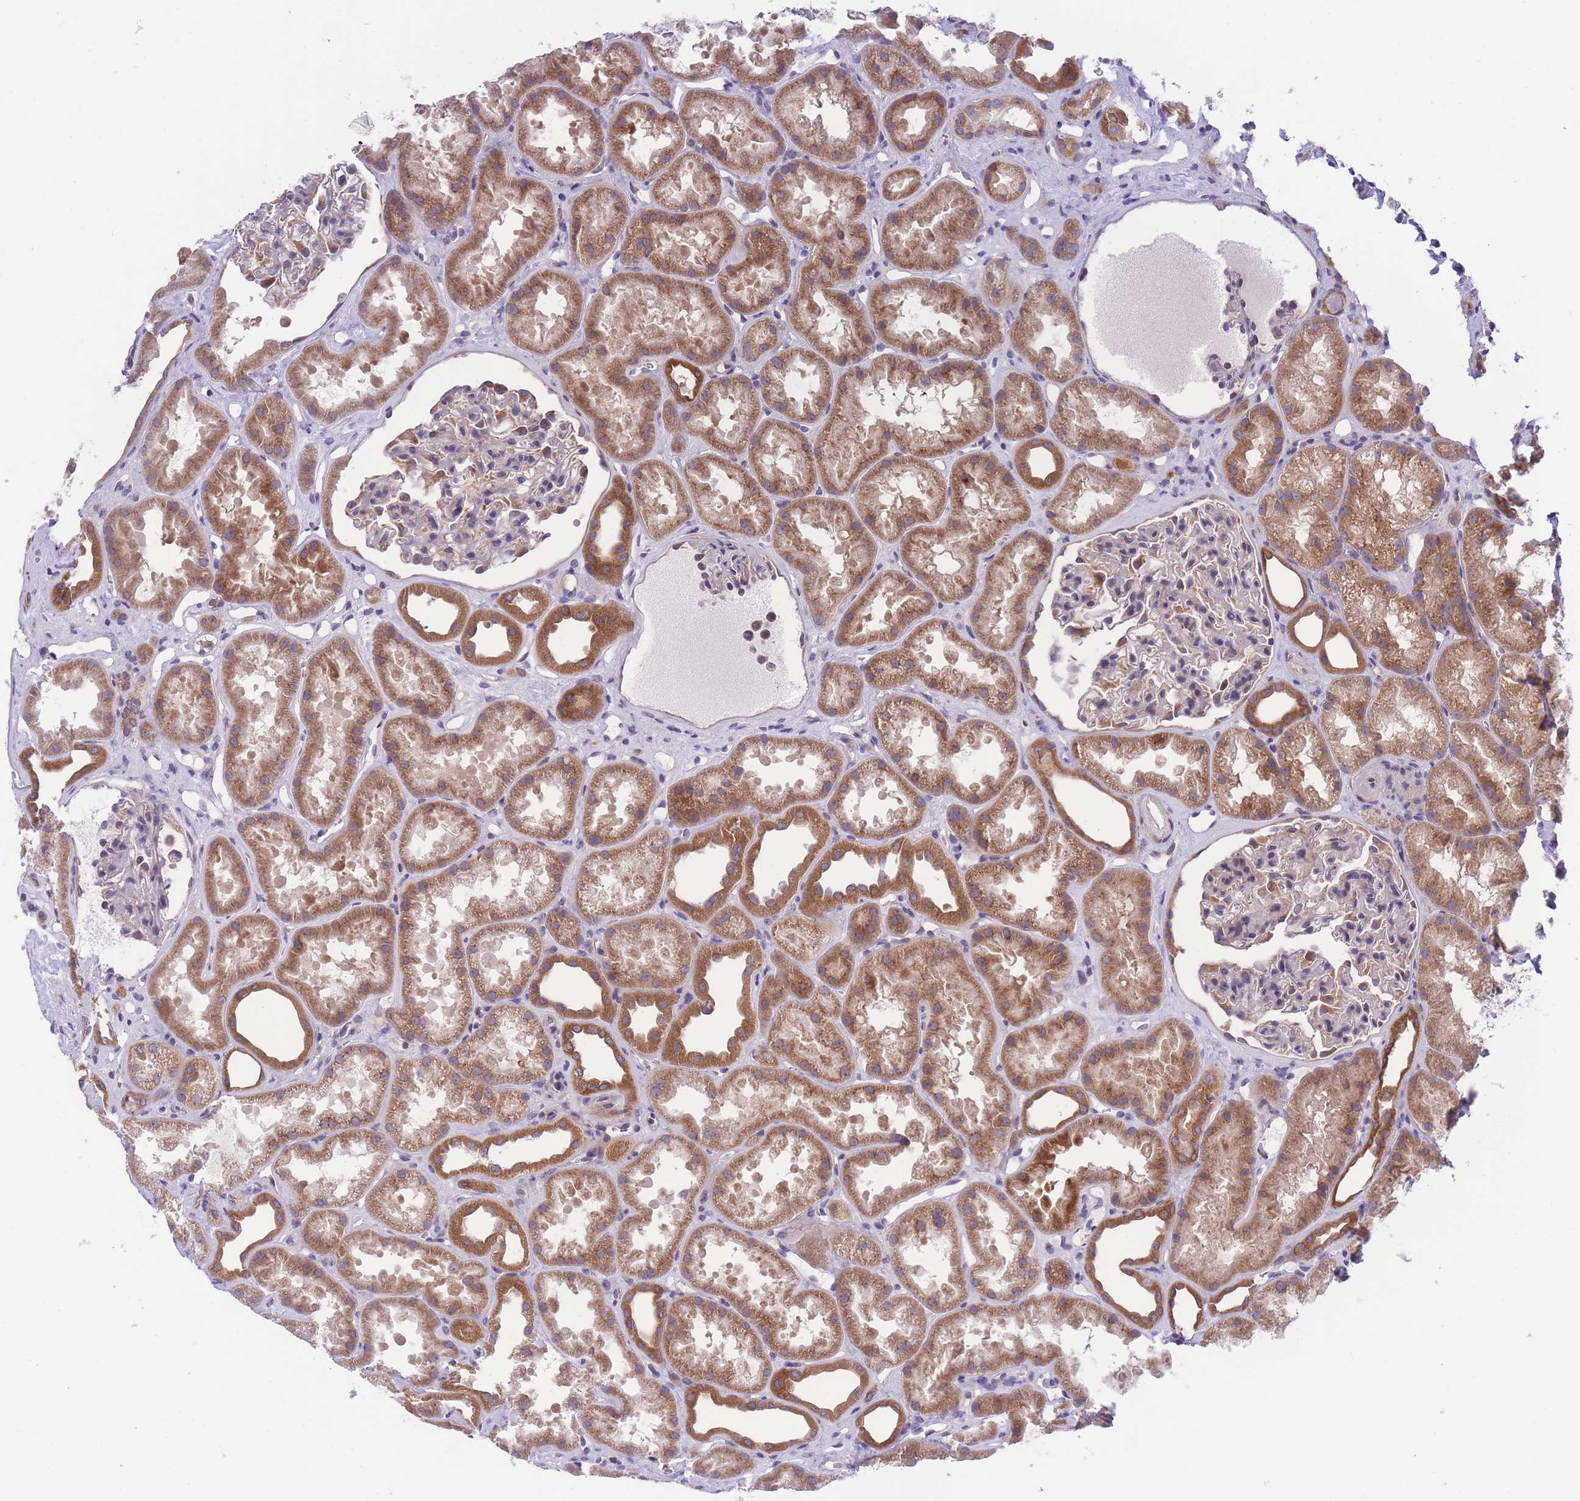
{"staining": {"intensity": "moderate", "quantity": "<25%", "location": "cytoplasmic/membranous"}, "tissue": "kidney", "cell_type": "Cells in glomeruli", "image_type": "normal", "snomed": [{"axis": "morphology", "description": "Normal tissue, NOS"}, {"axis": "topography", "description": "Kidney"}], "caption": "Immunohistochemical staining of normal human kidney demonstrates low levels of moderate cytoplasmic/membranous staining in about <25% of cells in glomeruli. The protein is stained brown, and the nuclei are stained in blue (DAB IHC with brightfield microscopy, high magnification).", "gene": "WWOX", "patient": {"sex": "male", "age": 61}}